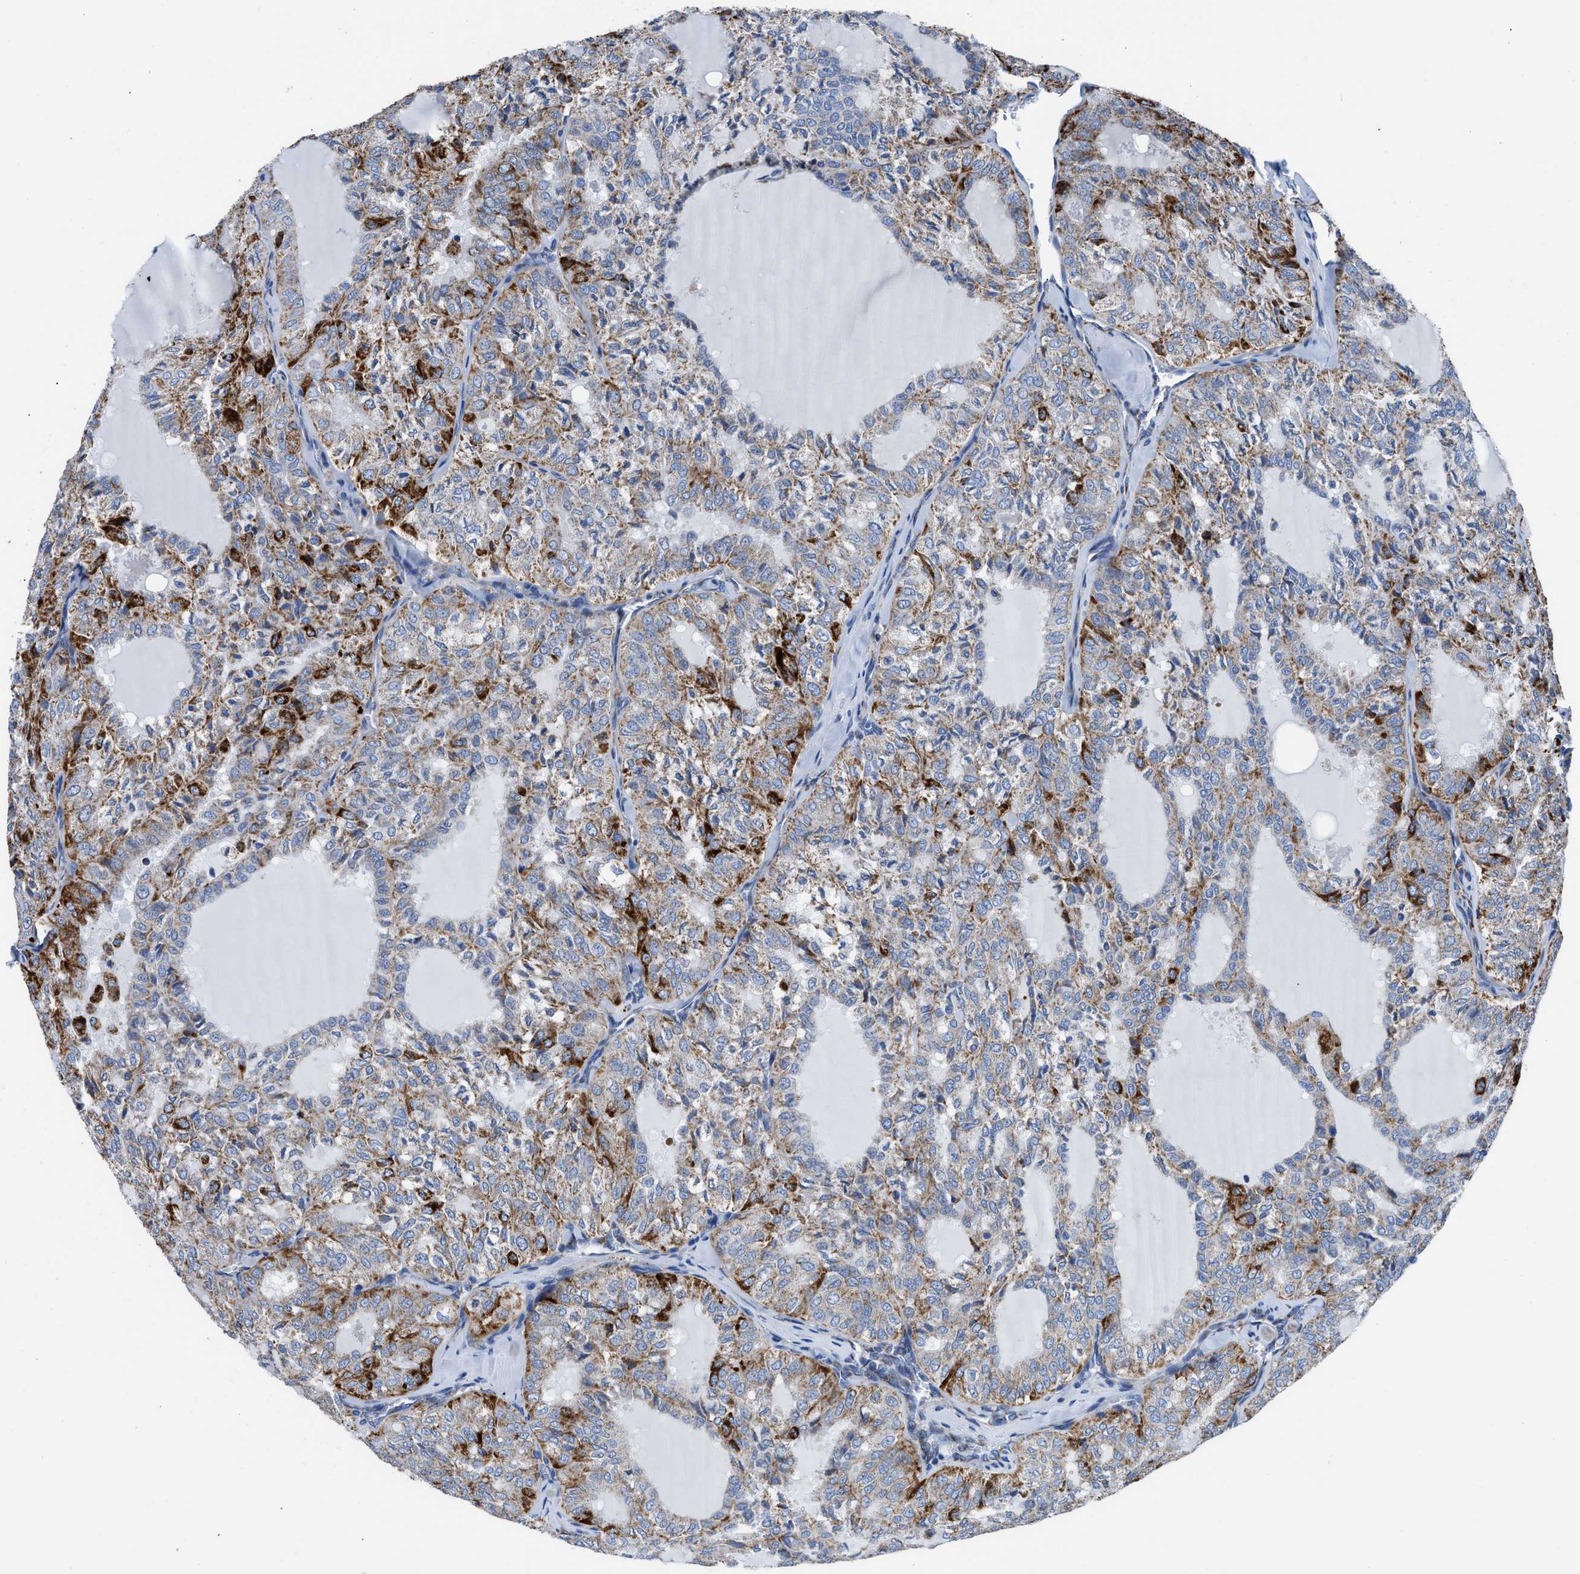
{"staining": {"intensity": "moderate", "quantity": ">75%", "location": "cytoplasmic/membranous"}, "tissue": "thyroid cancer", "cell_type": "Tumor cells", "image_type": "cancer", "snomed": [{"axis": "morphology", "description": "Follicular adenoma carcinoma, NOS"}, {"axis": "topography", "description": "Thyroid gland"}], "caption": "High-power microscopy captured an IHC histopathology image of thyroid cancer (follicular adenoma carcinoma), revealing moderate cytoplasmic/membranous expression in approximately >75% of tumor cells.", "gene": "ZDHHC3", "patient": {"sex": "male", "age": 75}}